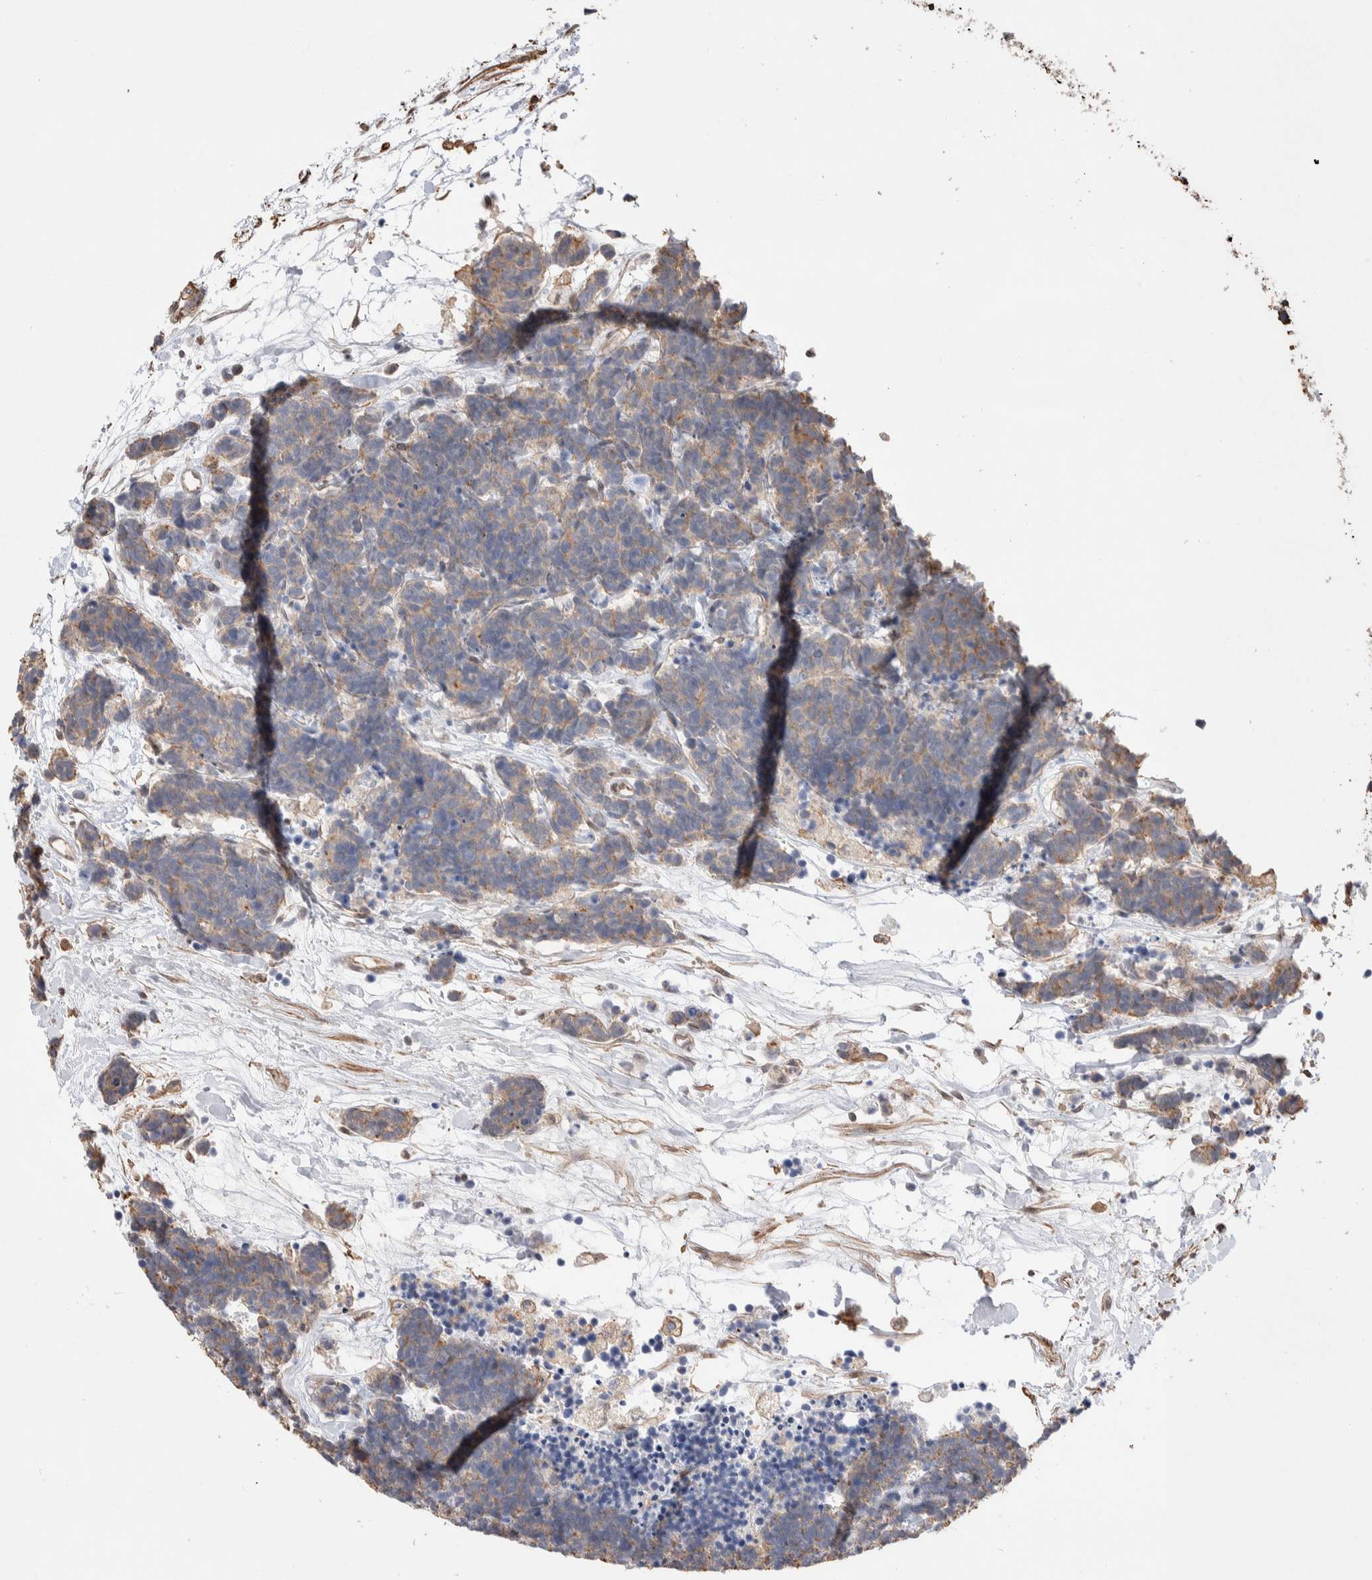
{"staining": {"intensity": "weak", "quantity": "25%-75%", "location": "cytoplasmic/membranous"}, "tissue": "carcinoid", "cell_type": "Tumor cells", "image_type": "cancer", "snomed": [{"axis": "morphology", "description": "Carcinoma, NOS"}, {"axis": "morphology", "description": "Carcinoid, malignant, NOS"}, {"axis": "topography", "description": "Urinary bladder"}], "caption": "Approximately 25%-75% of tumor cells in malignant carcinoid display weak cytoplasmic/membranous protein expression as visualized by brown immunohistochemical staining.", "gene": "ZNF704", "patient": {"sex": "male", "age": 57}}